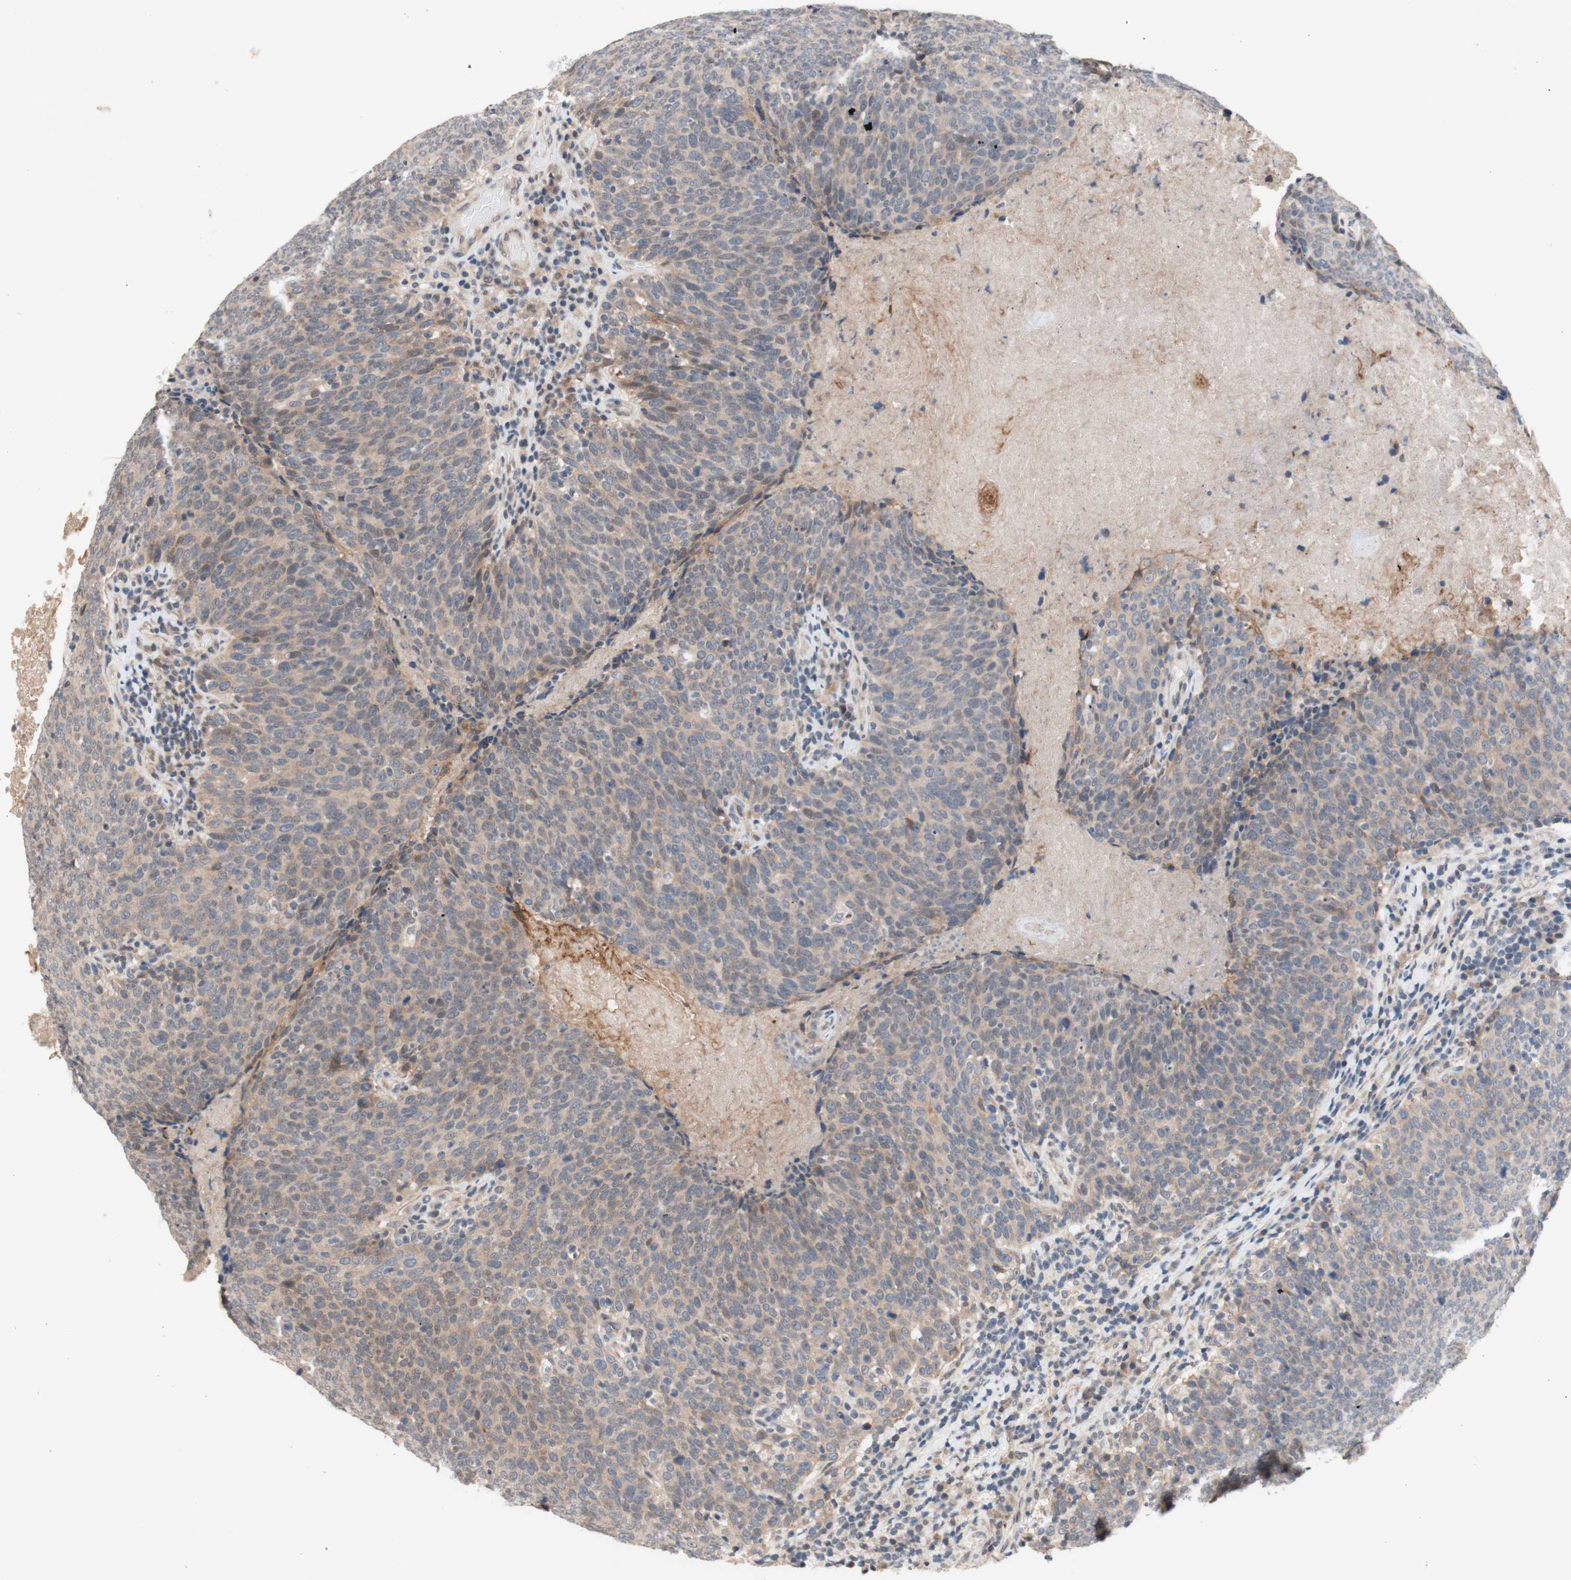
{"staining": {"intensity": "weak", "quantity": "25%-75%", "location": "cytoplasmic/membranous"}, "tissue": "head and neck cancer", "cell_type": "Tumor cells", "image_type": "cancer", "snomed": [{"axis": "morphology", "description": "Squamous cell carcinoma, NOS"}, {"axis": "morphology", "description": "Squamous cell carcinoma, metastatic, NOS"}, {"axis": "topography", "description": "Lymph node"}, {"axis": "topography", "description": "Head-Neck"}], "caption": "This is a micrograph of immunohistochemistry staining of head and neck cancer (squamous cell carcinoma), which shows weak staining in the cytoplasmic/membranous of tumor cells.", "gene": "CD55", "patient": {"sex": "male", "age": 62}}